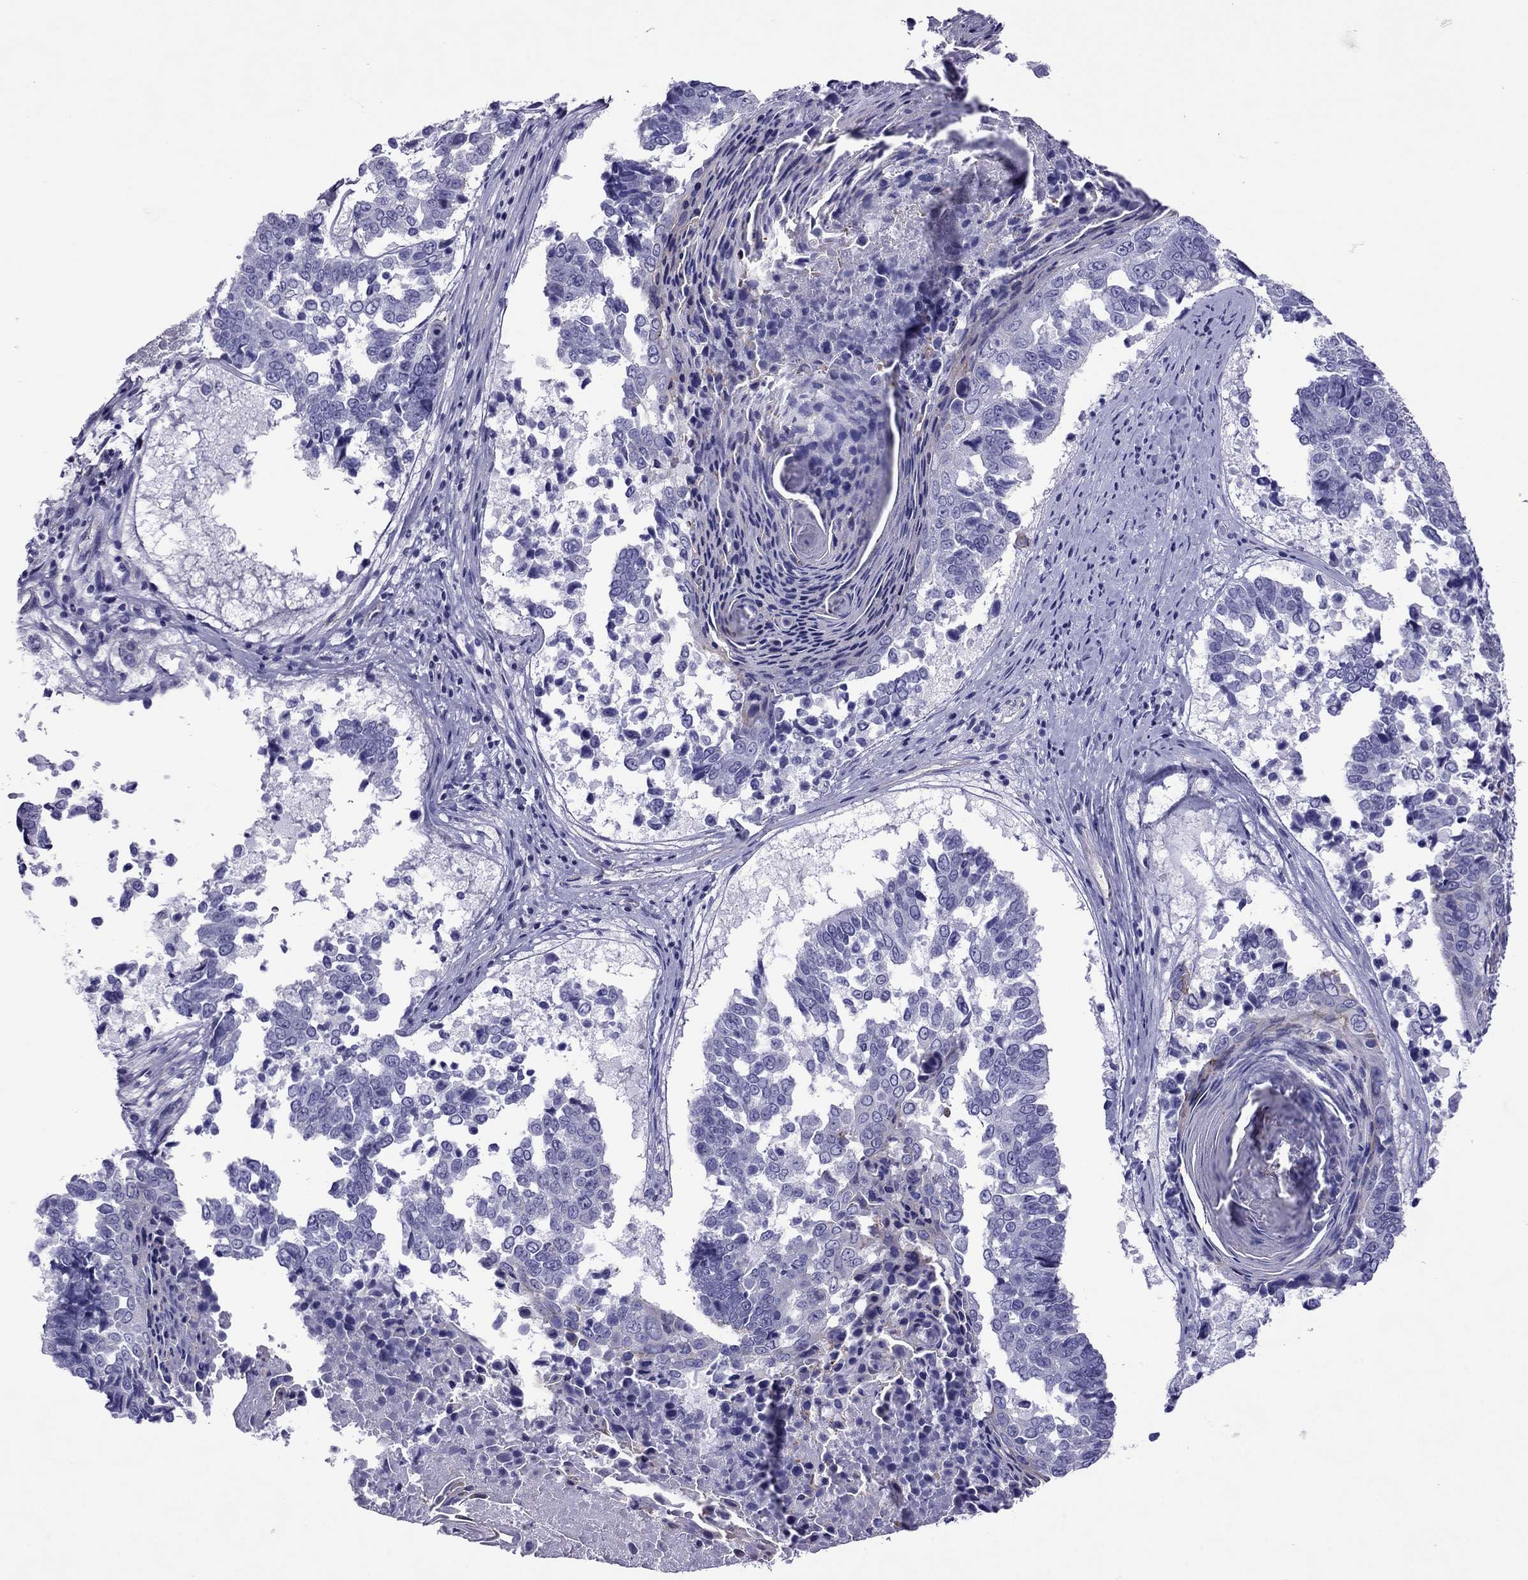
{"staining": {"intensity": "negative", "quantity": "none", "location": "none"}, "tissue": "lung cancer", "cell_type": "Tumor cells", "image_type": "cancer", "snomed": [{"axis": "morphology", "description": "Squamous cell carcinoma, NOS"}, {"axis": "topography", "description": "Lung"}], "caption": "IHC of lung squamous cell carcinoma exhibits no staining in tumor cells.", "gene": "MYL11", "patient": {"sex": "male", "age": 73}}